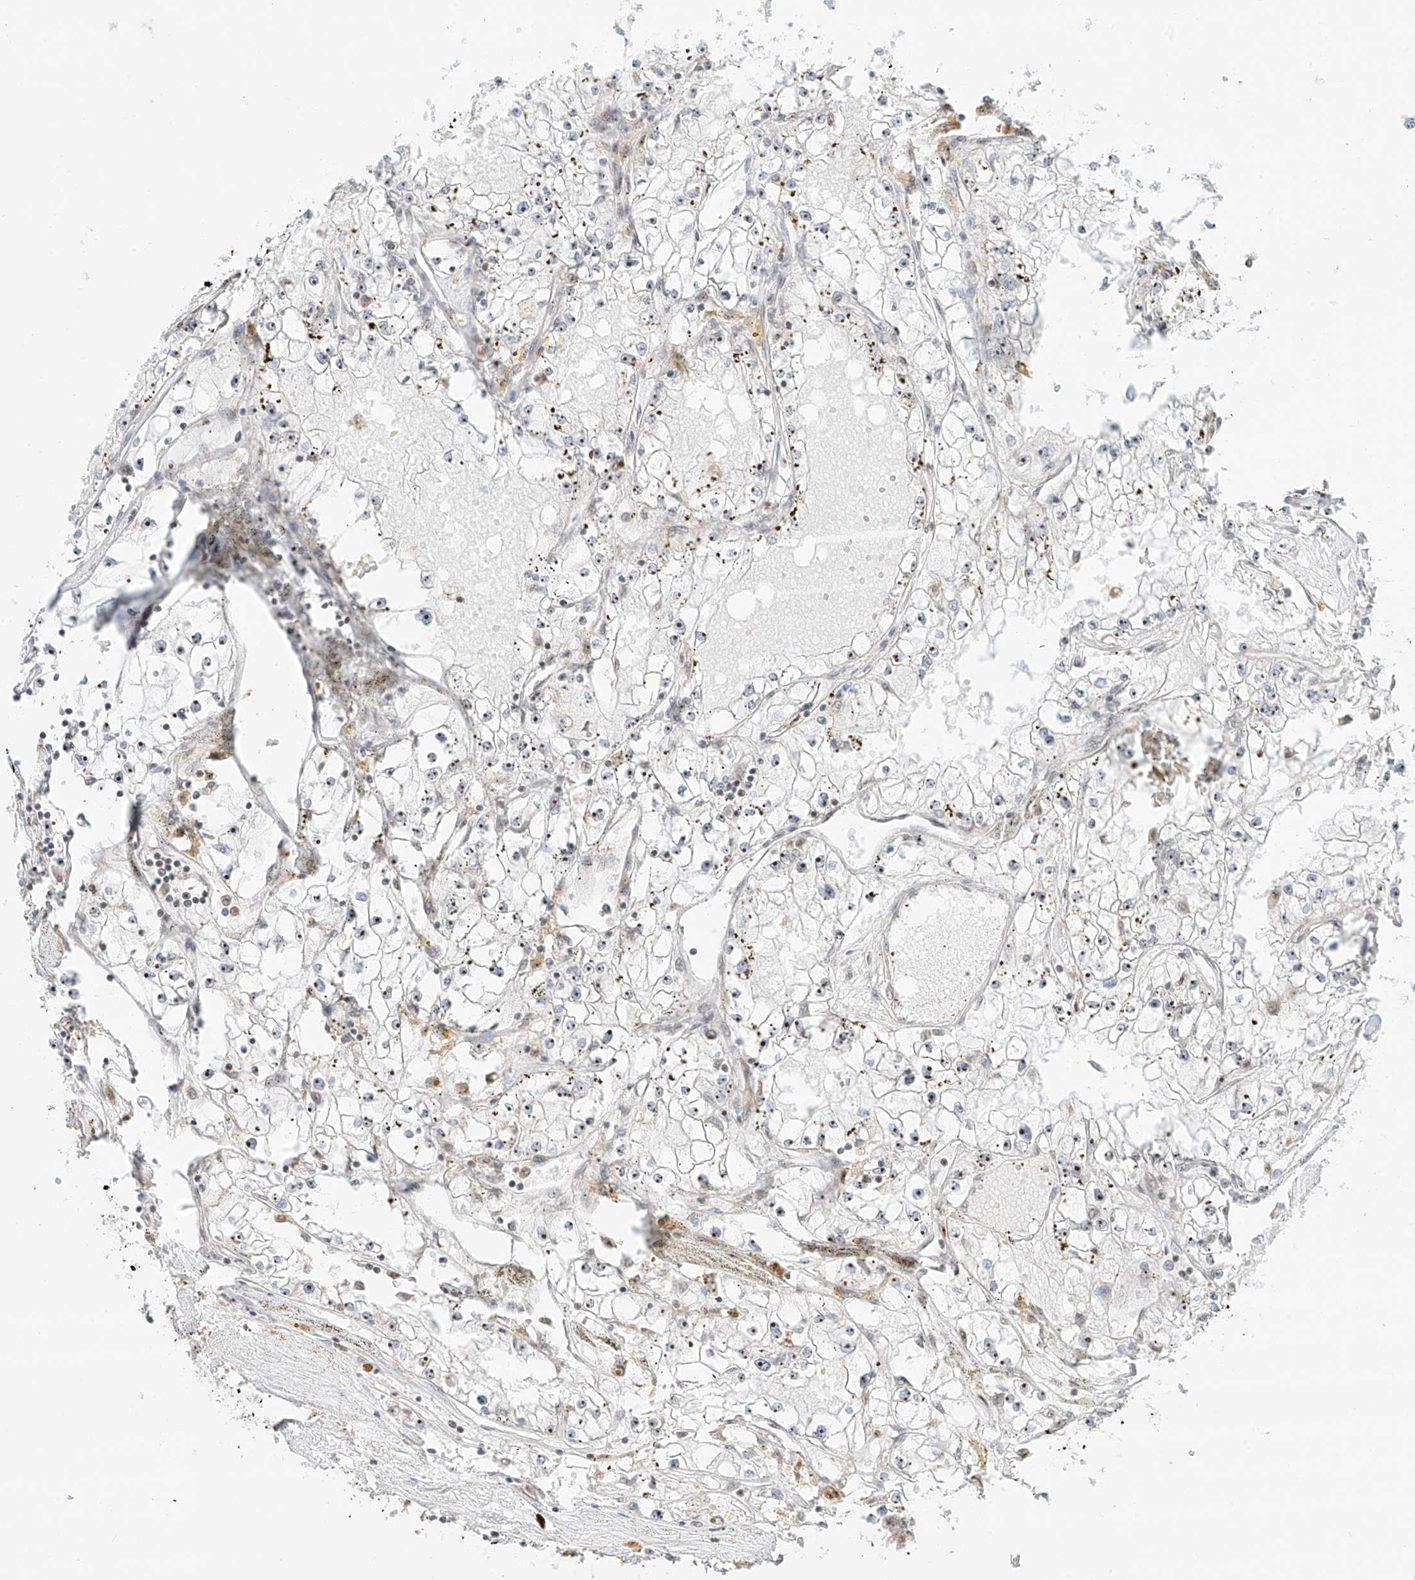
{"staining": {"intensity": "negative", "quantity": "none", "location": "none"}, "tissue": "renal cancer", "cell_type": "Tumor cells", "image_type": "cancer", "snomed": [{"axis": "morphology", "description": "Adenocarcinoma, NOS"}, {"axis": "topography", "description": "Kidney"}], "caption": "Immunohistochemical staining of renal cancer (adenocarcinoma) demonstrates no significant expression in tumor cells.", "gene": "ZNF512", "patient": {"sex": "male", "age": 56}}